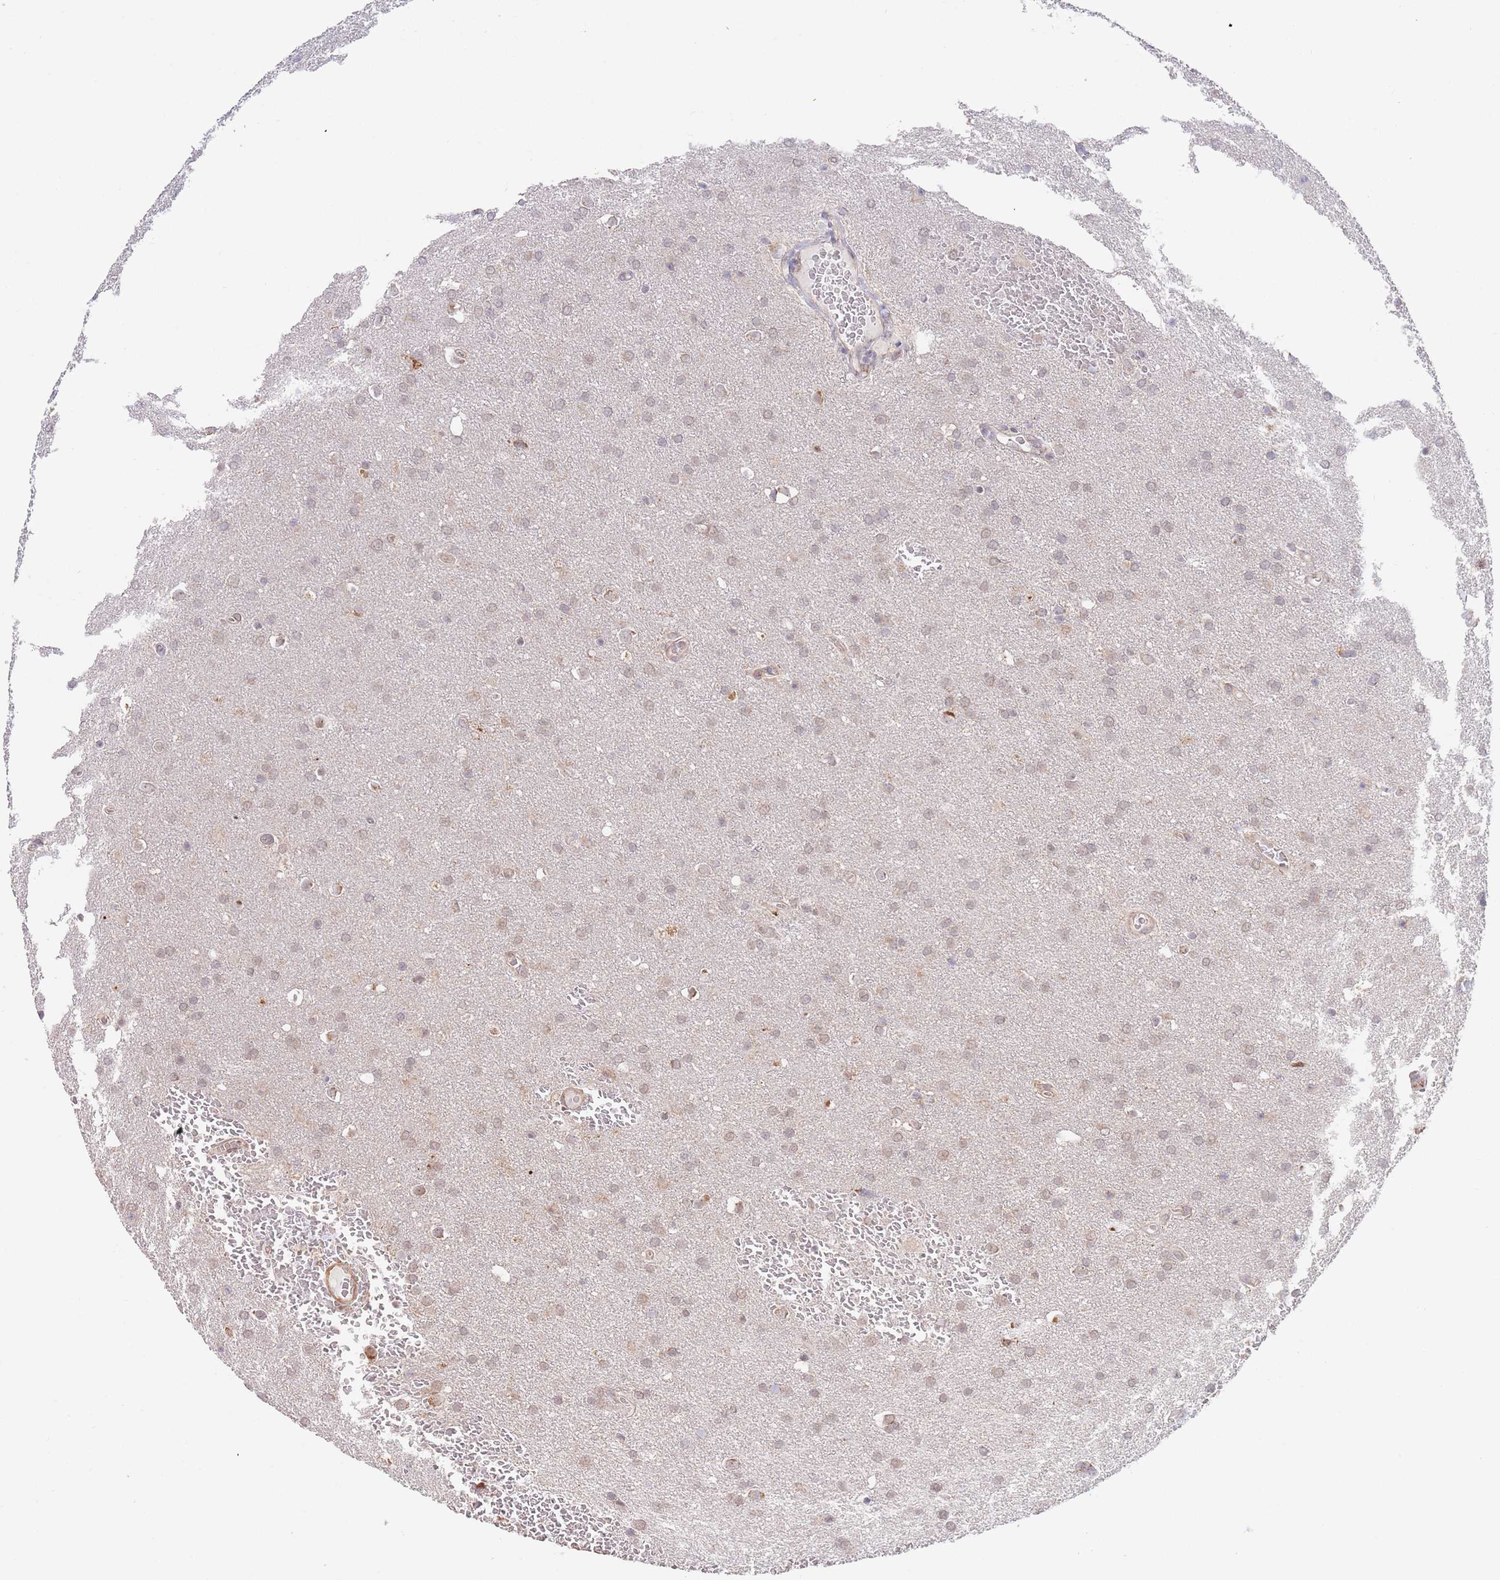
{"staining": {"intensity": "weak", "quantity": ">75%", "location": "cytoplasmic/membranous"}, "tissue": "glioma", "cell_type": "Tumor cells", "image_type": "cancer", "snomed": [{"axis": "morphology", "description": "Glioma, malignant, Low grade"}, {"axis": "topography", "description": "Brain"}], "caption": "Immunohistochemistry (IHC) image of human glioma stained for a protein (brown), which displays low levels of weak cytoplasmic/membranous positivity in about >75% of tumor cells.", "gene": "UQCC3", "patient": {"sex": "female", "age": 32}}